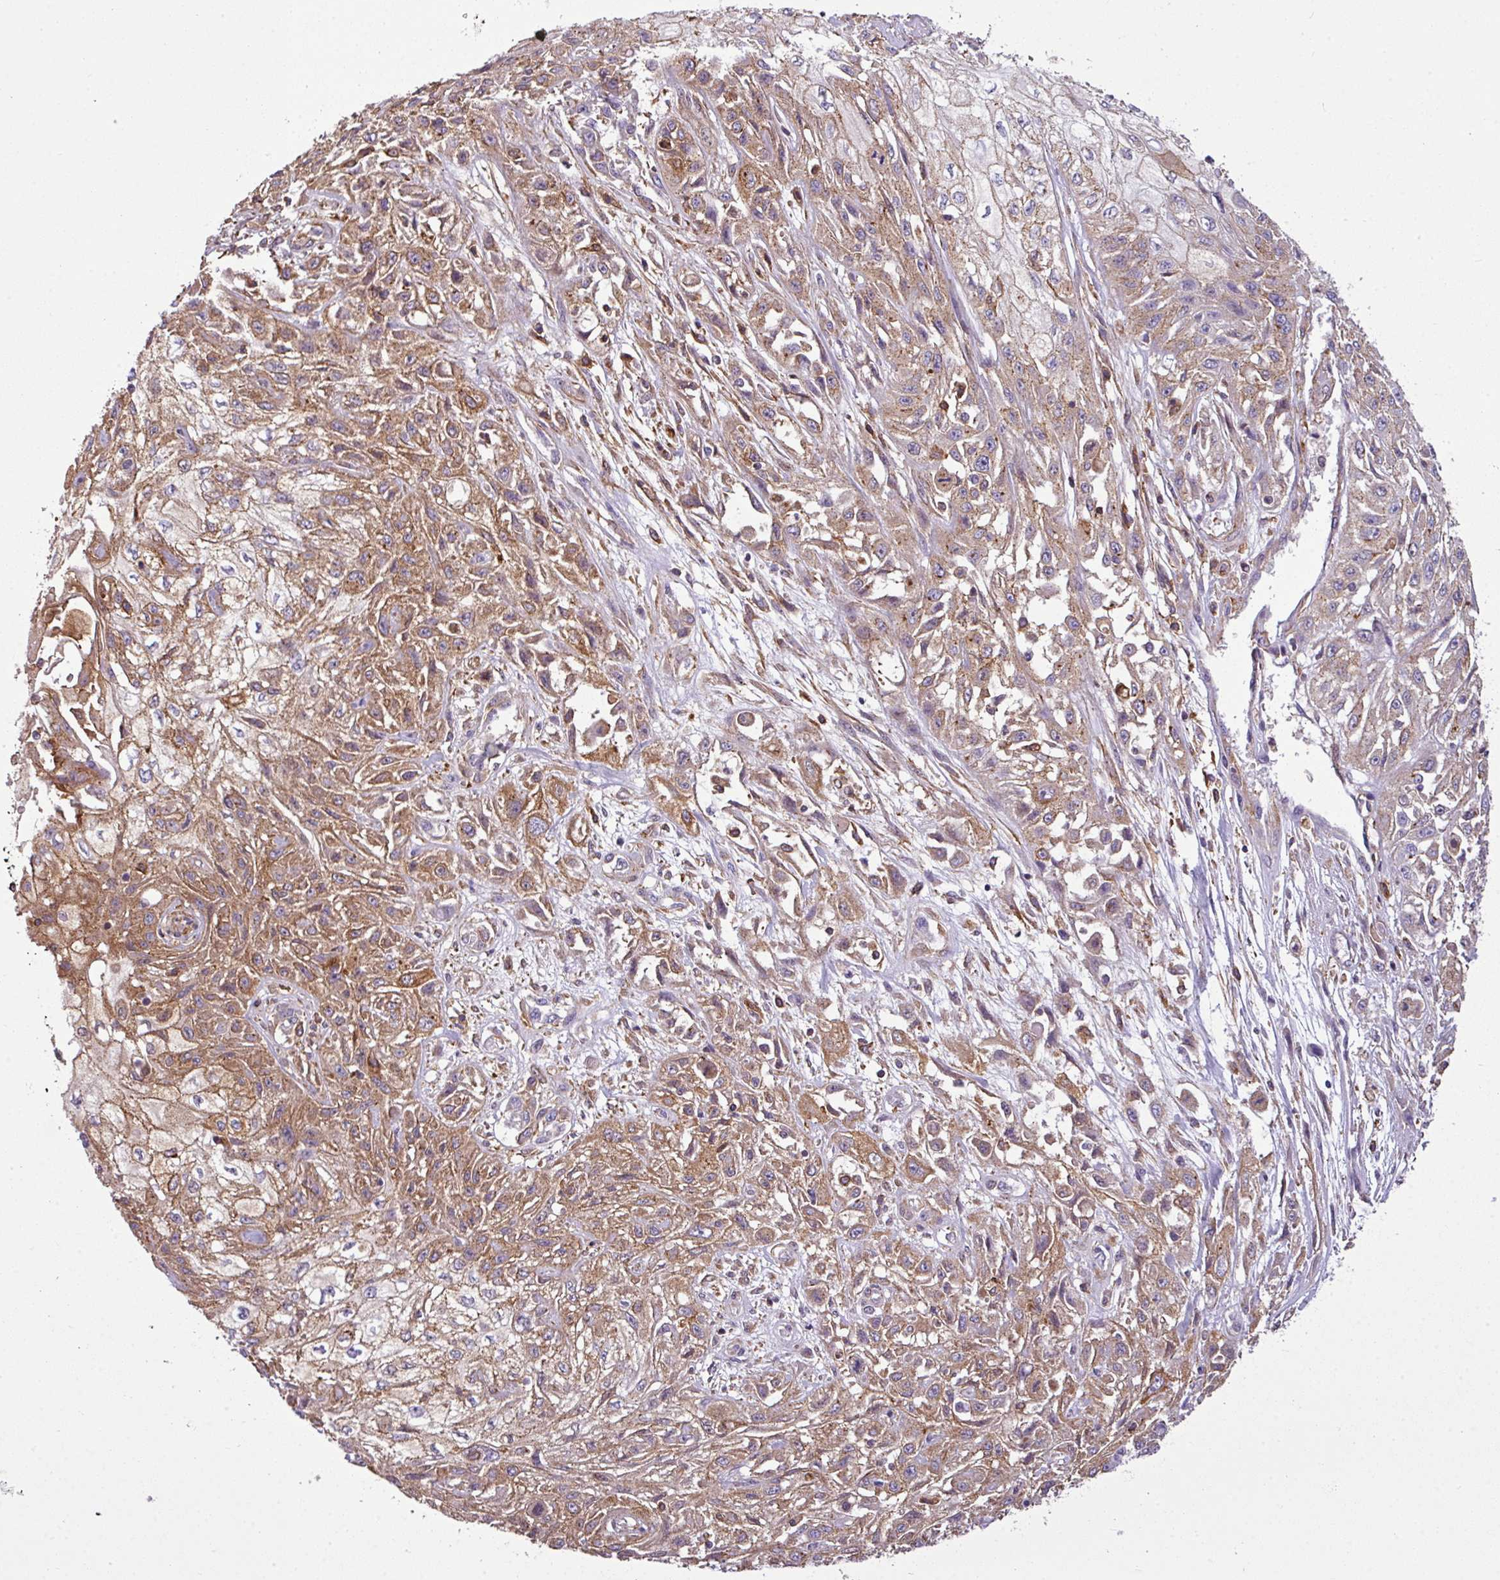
{"staining": {"intensity": "moderate", "quantity": "25%-75%", "location": "cytoplasmic/membranous"}, "tissue": "skin cancer", "cell_type": "Tumor cells", "image_type": "cancer", "snomed": [{"axis": "morphology", "description": "Squamous cell carcinoma, NOS"}, {"axis": "morphology", "description": "Squamous cell carcinoma, metastatic, NOS"}, {"axis": "topography", "description": "Skin"}, {"axis": "topography", "description": "Lymph node"}], "caption": "Immunohistochemical staining of human skin cancer exhibits medium levels of moderate cytoplasmic/membranous protein positivity in about 25%-75% of tumor cells. (DAB (3,3'-diaminobenzidine) IHC, brown staining for protein, blue staining for nuclei).", "gene": "XNDC1N", "patient": {"sex": "male", "age": 75}}